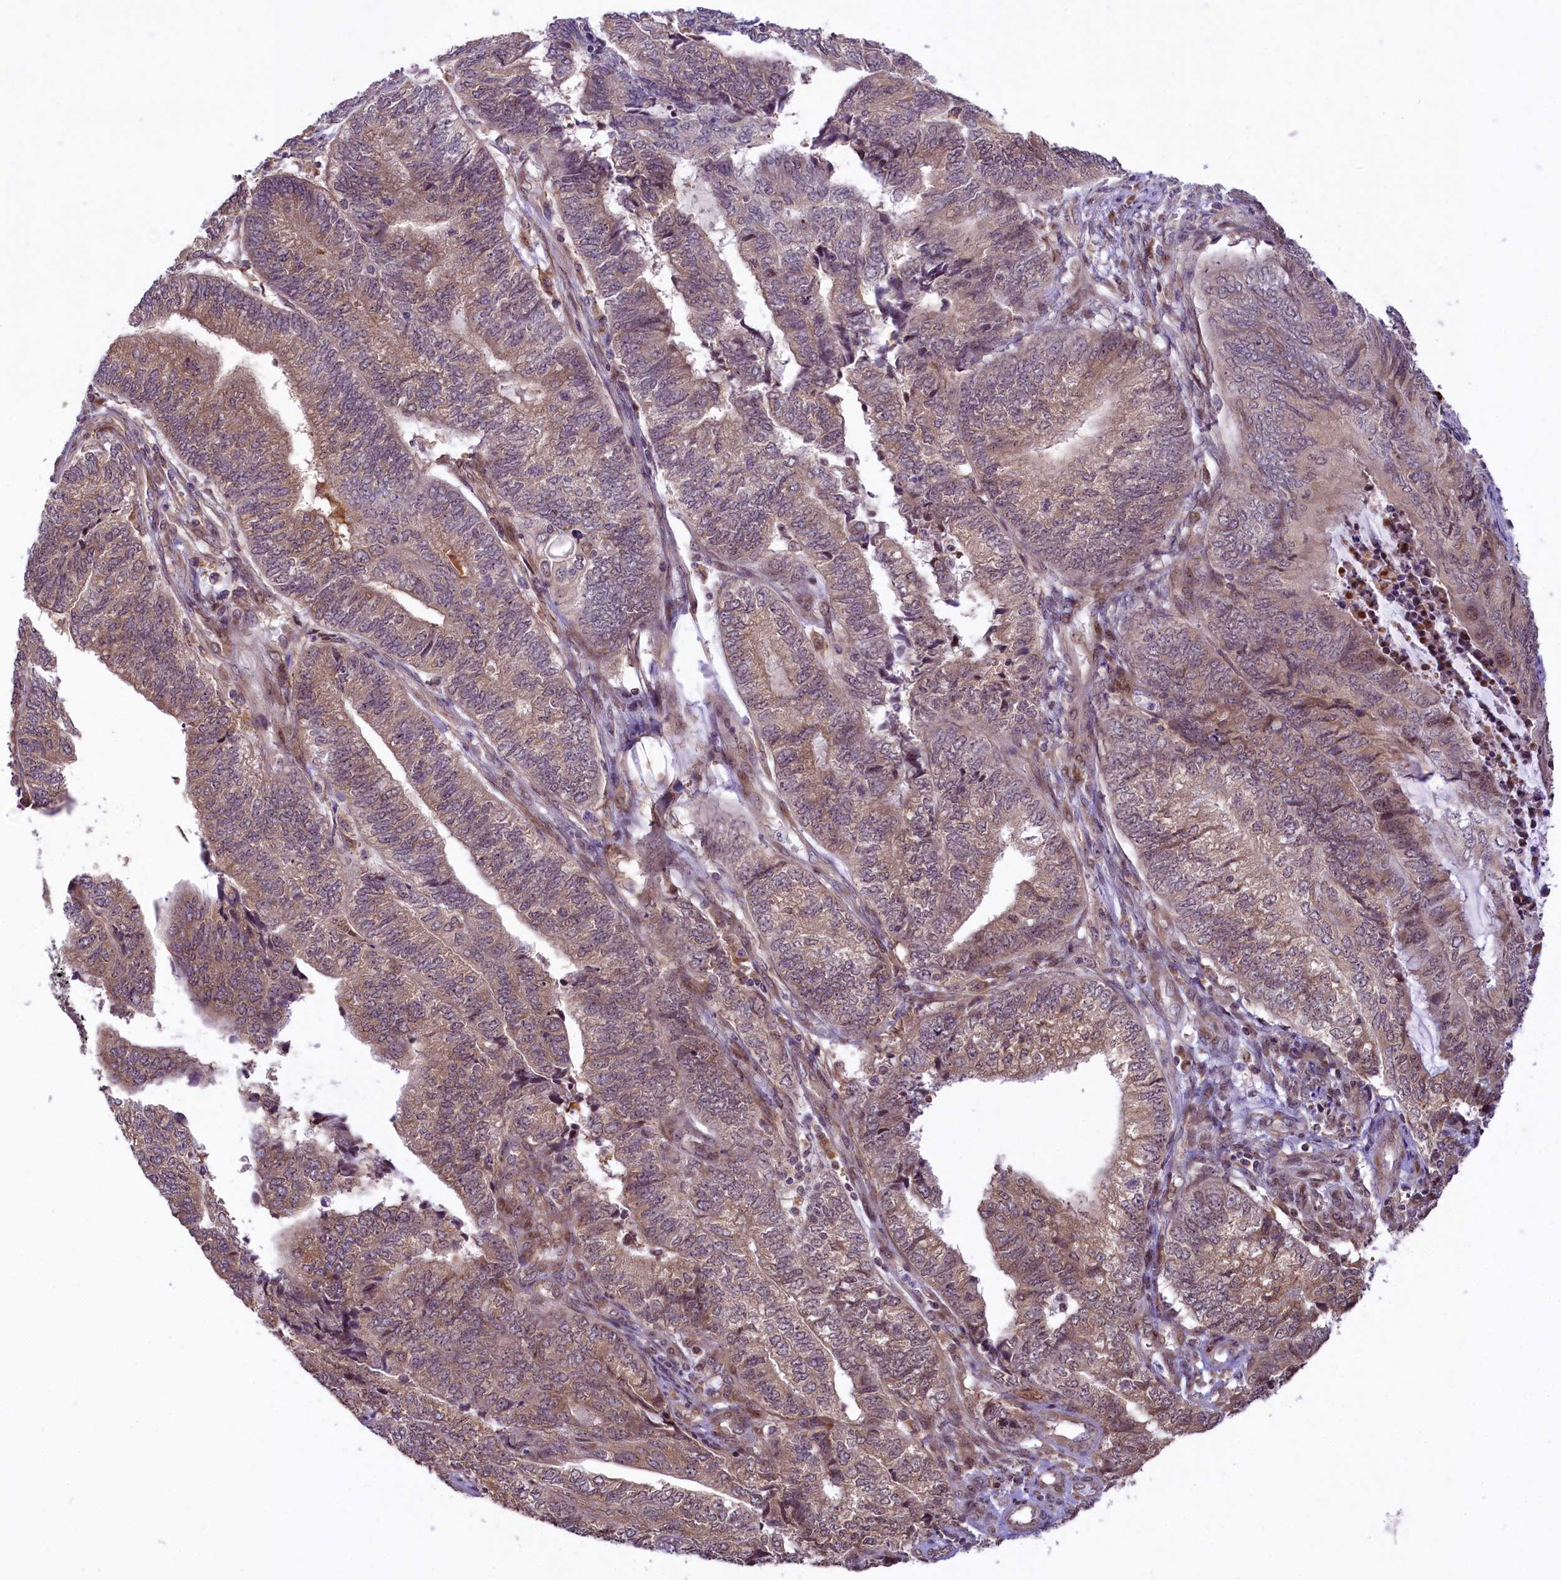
{"staining": {"intensity": "moderate", "quantity": ">75%", "location": "cytoplasmic/membranous"}, "tissue": "endometrial cancer", "cell_type": "Tumor cells", "image_type": "cancer", "snomed": [{"axis": "morphology", "description": "Adenocarcinoma, NOS"}, {"axis": "topography", "description": "Uterus"}, {"axis": "topography", "description": "Endometrium"}], "caption": "Protein staining of adenocarcinoma (endometrial) tissue displays moderate cytoplasmic/membranous staining in approximately >75% of tumor cells. The protein is stained brown, and the nuclei are stained in blue (DAB (3,3'-diaminobenzidine) IHC with brightfield microscopy, high magnification).", "gene": "RBBP8", "patient": {"sex": "female", "age": 70}}